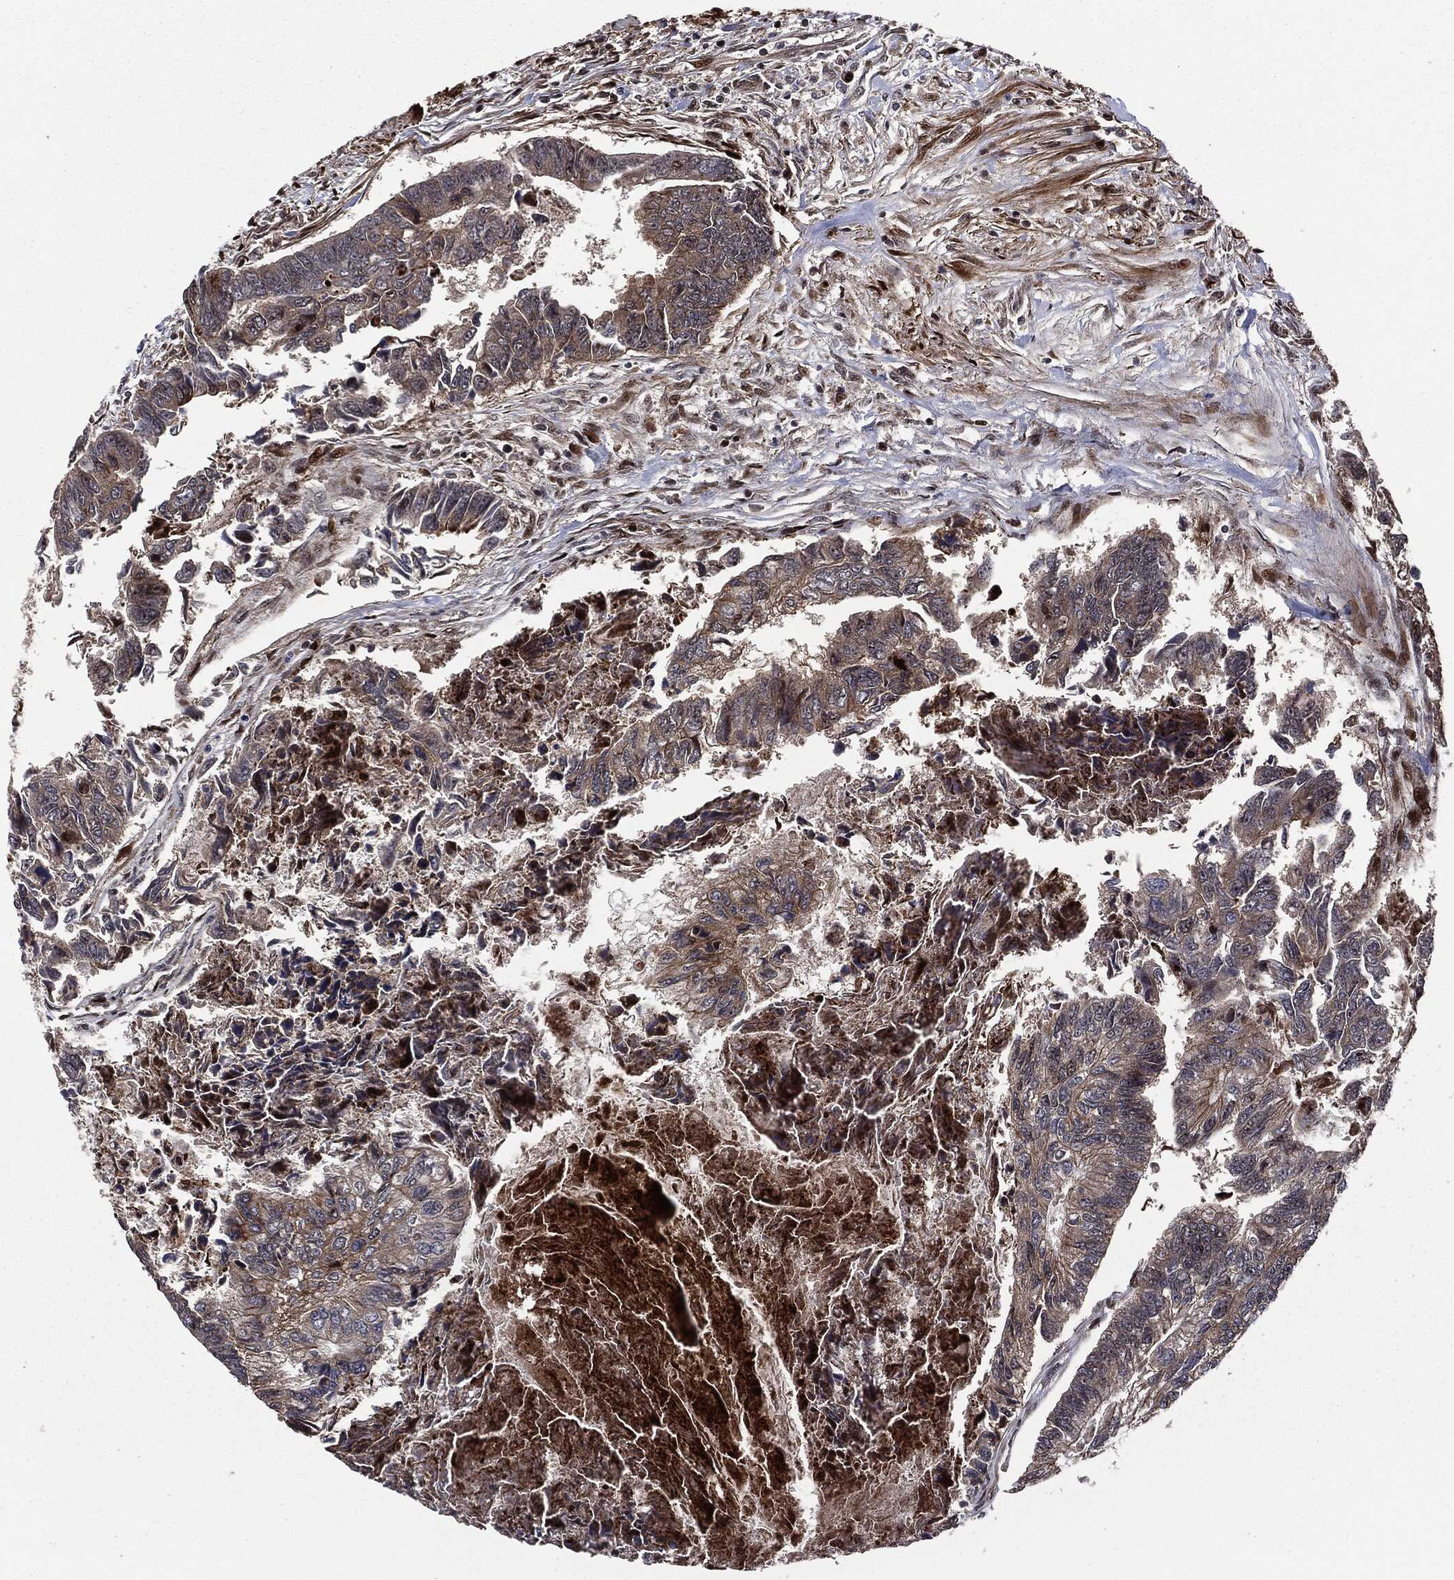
{"staining": {"intensity": "weak", "quantity": "25%-75%", "location": "cytoplasmic/membranous"}, "tissue": "colorectal cancer", "cell_type": "Tumor cells", "image_type": "cancer", "snomed": [{"axis": "morphology", "description": "Adenocarcinoma, NOS"}, {"axis": "topography", "description": "Colon"}], "caption": "Colorectal cancer stained with DAB (3,3'-diaminobenzidine) IHC shows low levels of weak cytoplasmic/membranous positivity in approximately 25%-75% of tumor cells. (brown staining indicates protein expression, while blue staining denotes nuclei).", "gene": "SMAD4", "patient": {"sex": "female", "age": 65}}